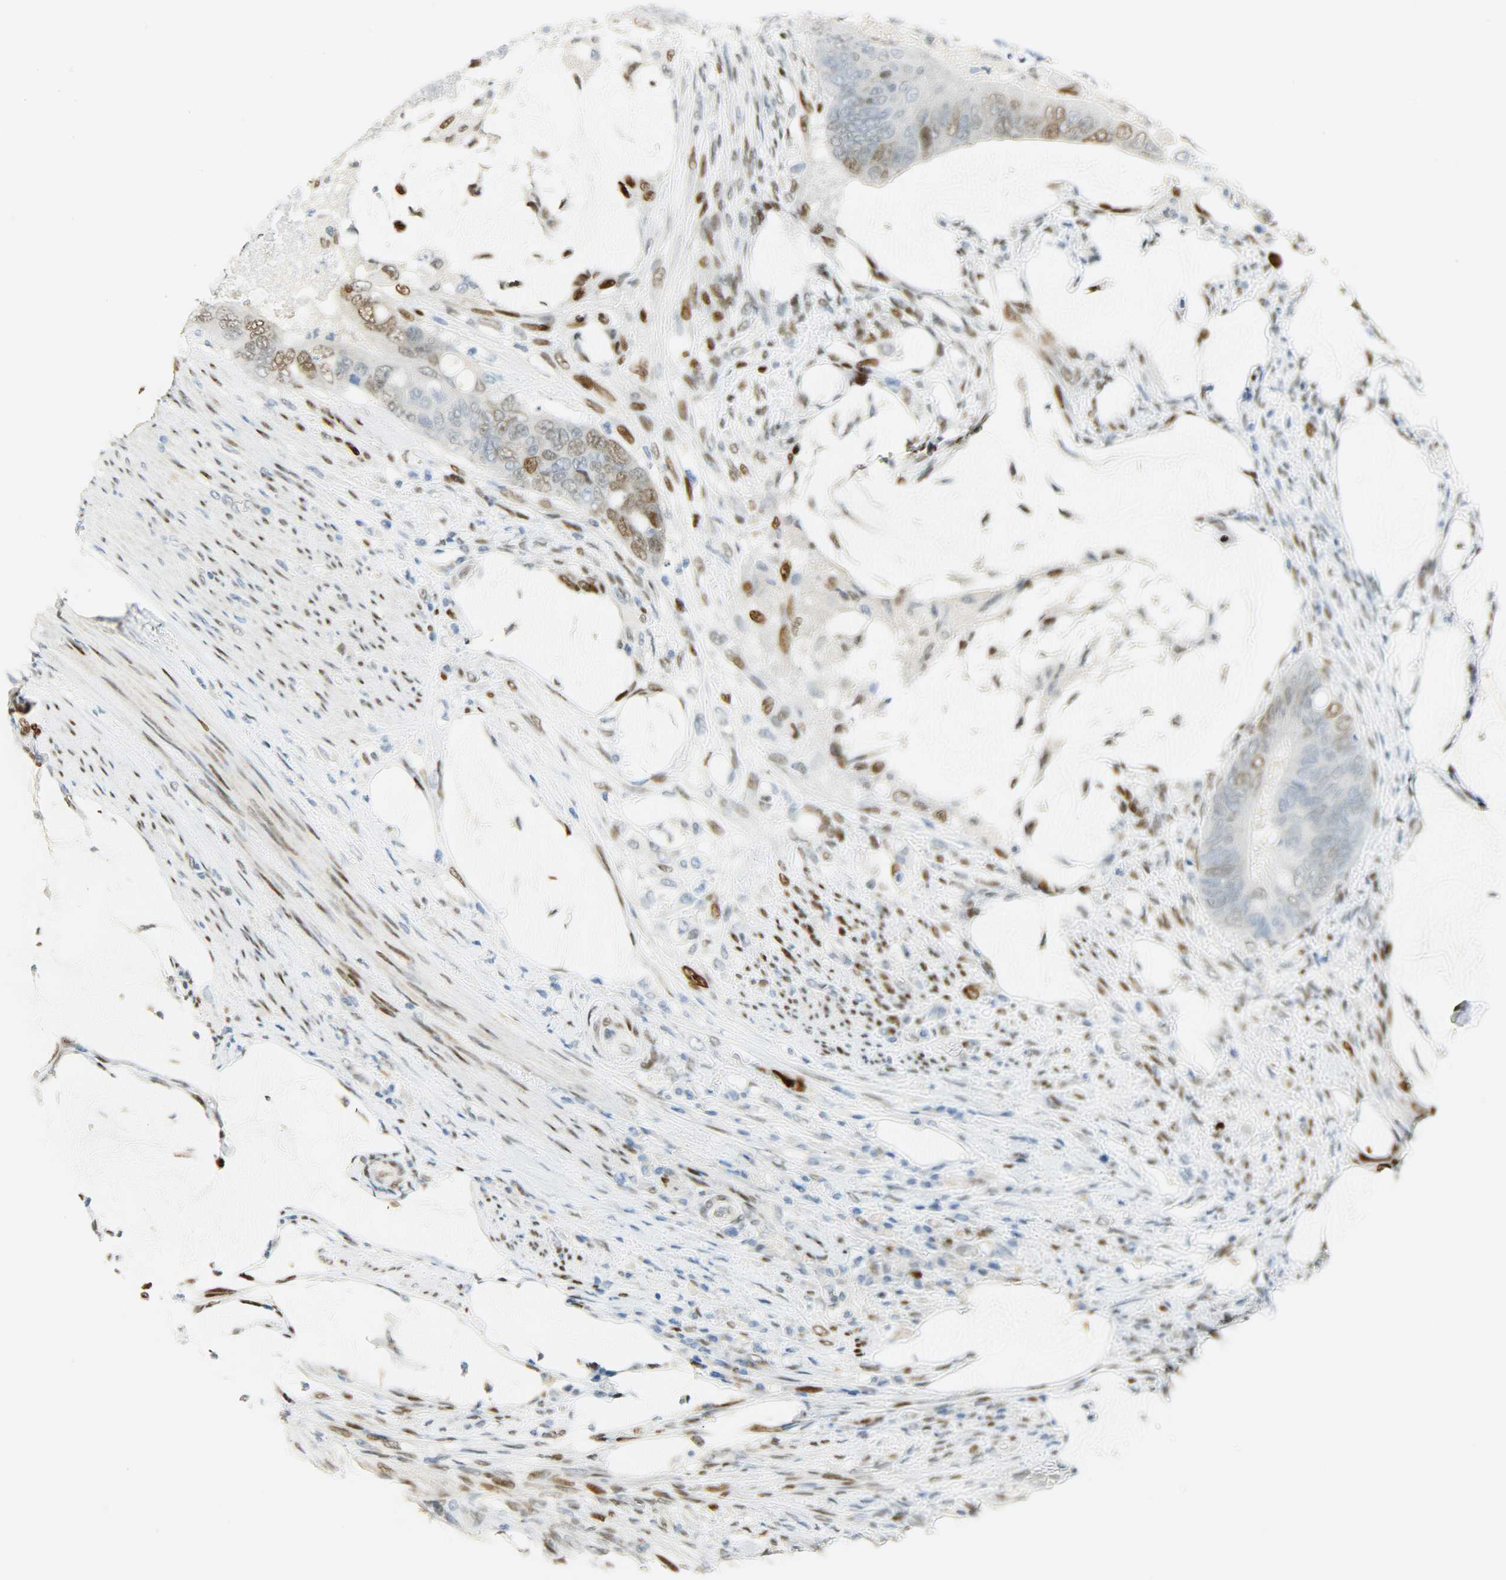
{"staining": {"intensity": "weak", "quantity": "<25%", "location": "nuclear"}, "tissue": "colorectal cancer", "cell_type": "Tumor cells", "image_type": "cancer", "snomed": [{"axis": "morphology", "description": "Adenocarcinoma, NOS"}, {"axis": "topography", "description": "Rectum"}], "caption": "A high-resolution image shows immunohistochemistry staining of adenocarcinoma (colorectal), which displays no significant staining in tumor cells.", "gene": "JUNB", "patient": {"sex": "female", "age": 77}}